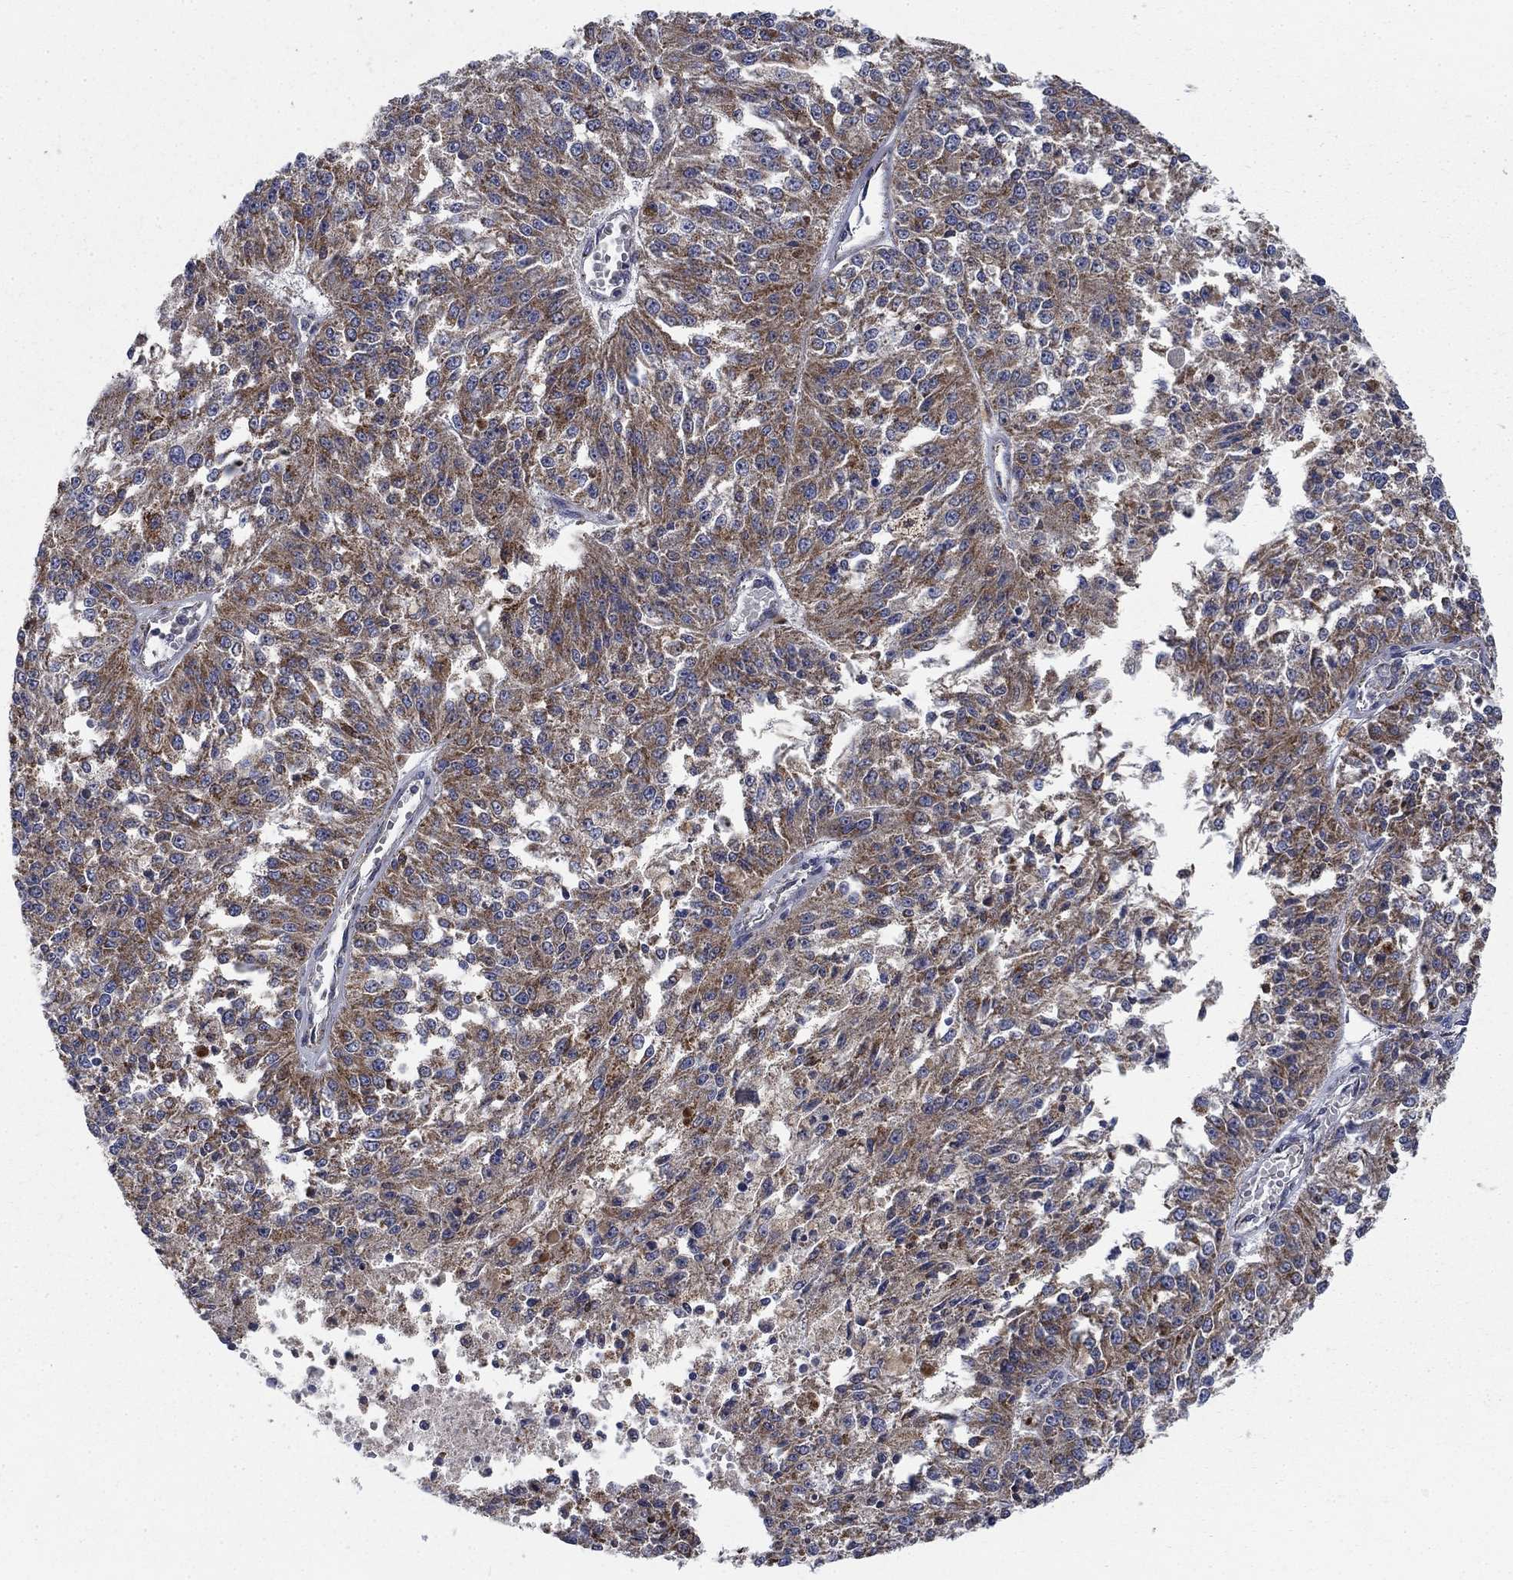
{"staining": {"intensity": "moderate", "quantity": ">75%", "location": "cytoplasmic/membranous"}, "tissue": "melanoma", "cell_type": "Tumor cells", "image_type": "cancer", "snomed": [{"axis": "morphology", "description": "Malignant melanoma, Metastatic site"}, {"axis": "topography", "description": "Lymph node"}], "caption": "Melanoma tissue exhibits moderate cytoplasmic/membranous staining in about >75% of tumor cells, visualized by immunohistochemistry.", "gene": "NME7", "patient": {"sex": "female", "age": 64}}